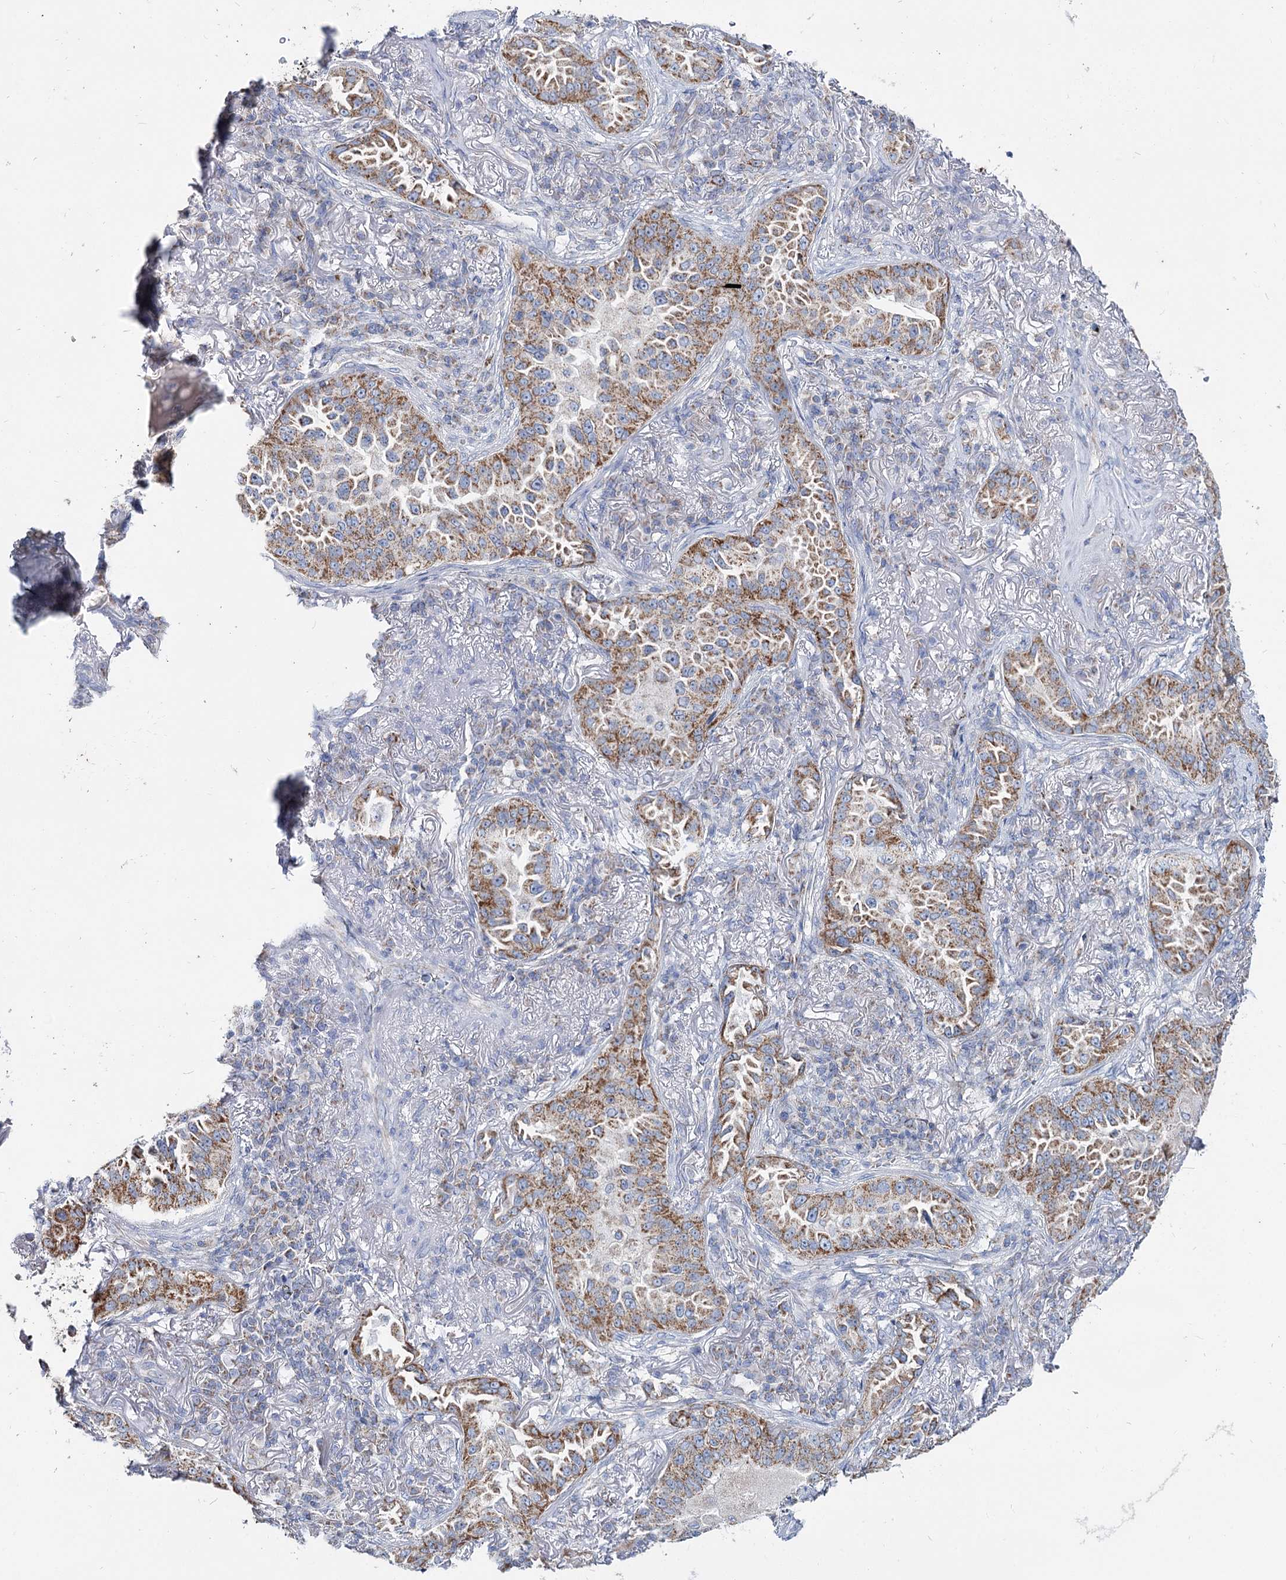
{"staining": {"intensity": "moderate", "quantity": ">75%", "location": "cytoplasmic/membranous"}, "tissue": "lung cancer", "cell_type": "Tumor cells", "image_type": "cancer", "snomed": [{"axis": "morphology", "description": "Adenocarcinoma, NOS"}, {"axis": "topography", "description": "Lung"}], "caption": "Immunohistochemical staining of human lung cancer (adenocarcinoma) exhibits medium levels of moderate cytoplasmic/membranous protein staining in approximately >75% of tumor cells.", "gene": "MCCC2", "patient": {"sex": "female", "age": 69}}